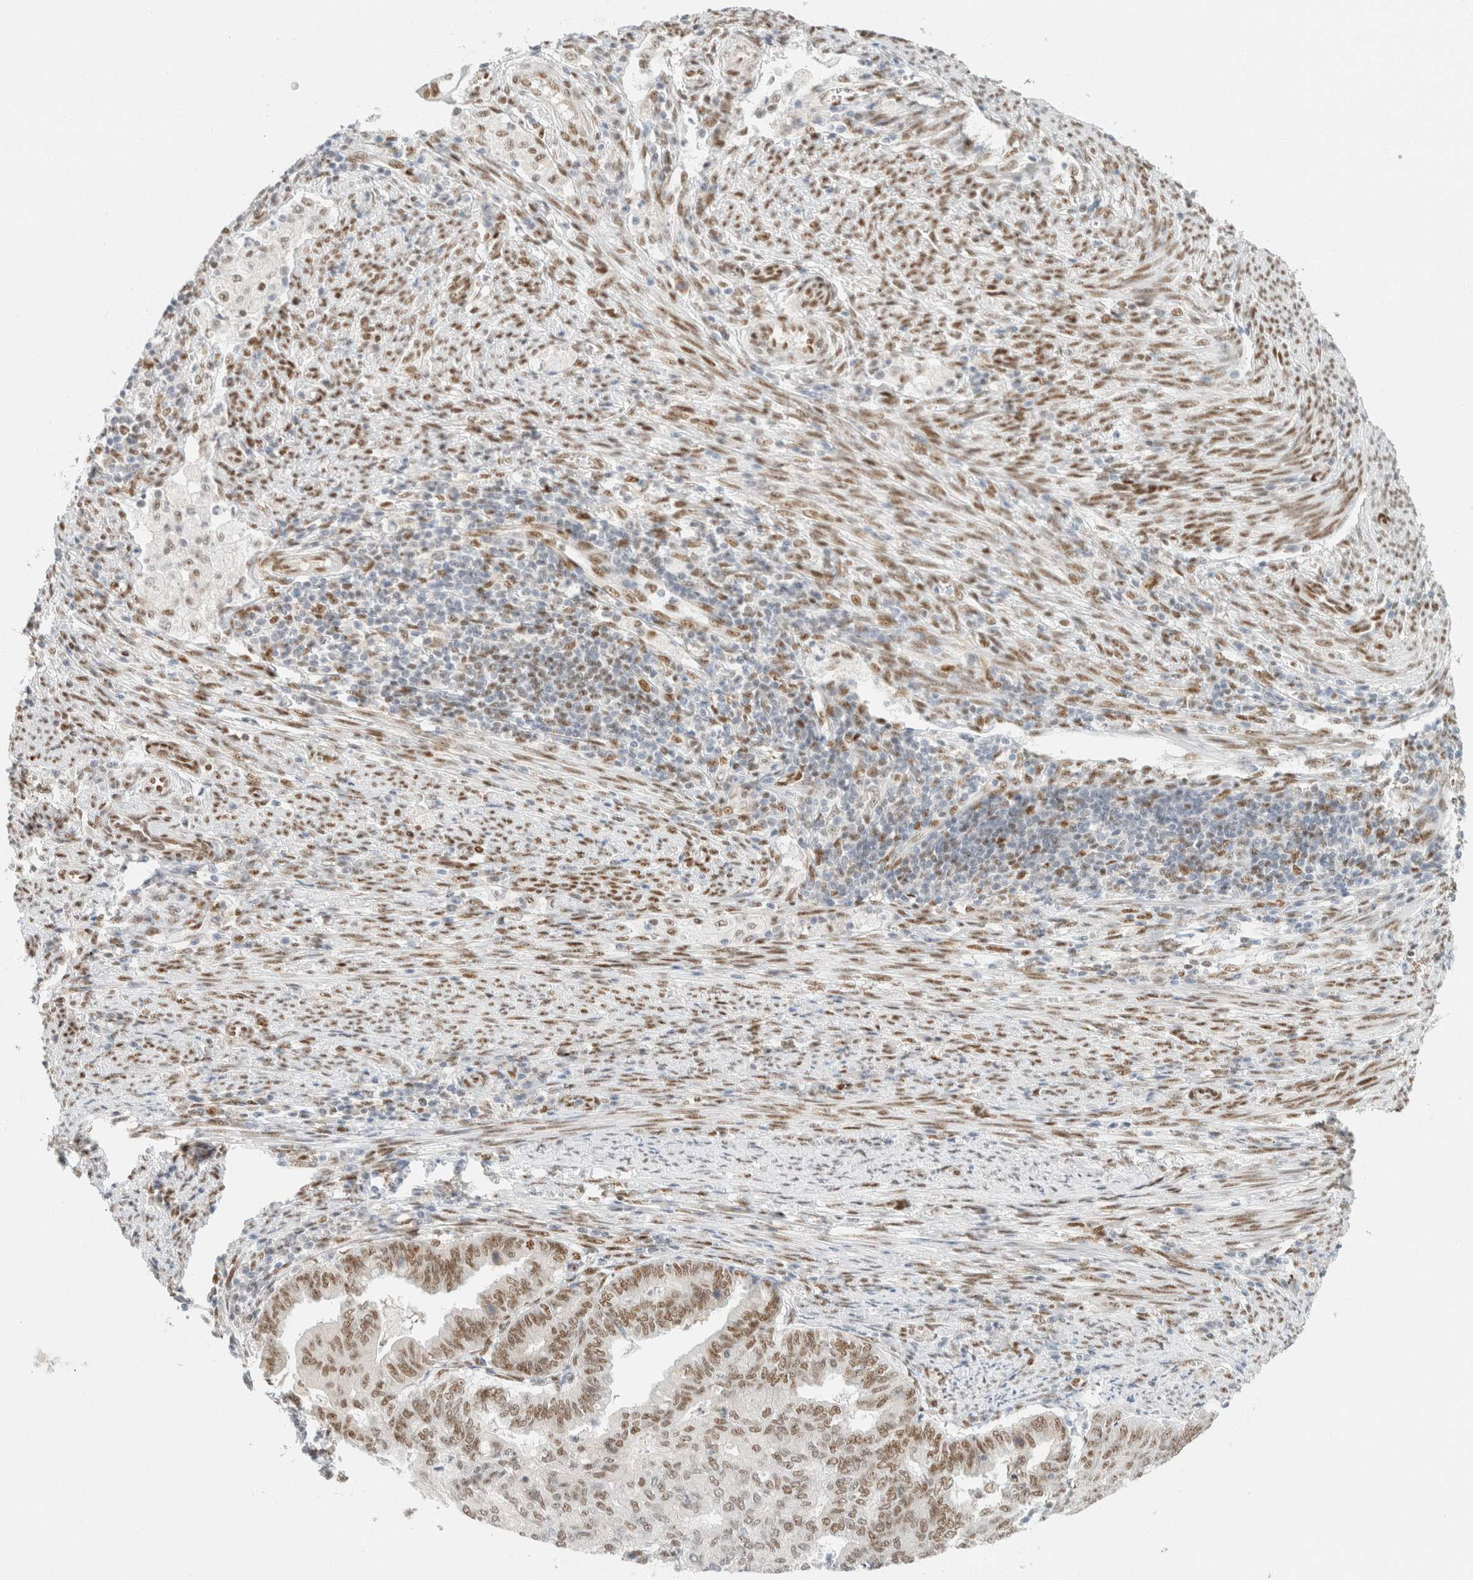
{"staining": {"intensity": "moderate", "quantity": ">75%", "location": "nuclear"}, "tissue": "endometrial cancer", "cell_type": "Tumor cells", "image_type": "cancer", "snomed": [{"axis": "morphology", "description": "Polyp, NOS"}, {"axis": "morphology", "description": "Adenocarcinoma, NOS"}, {"axis": "morphology", "description": "Adenoma, NOS"}, {"axis": "topography", "description": "Endometrium"}], "caption": "Protein positivity by immunohistochemistry (IHC) displays moderate nuclear positivity in about >75% of tumor cells in polyp (endometrial).", "gene": "ZNF768", "patient": {"sex": "female", "age": 79}}